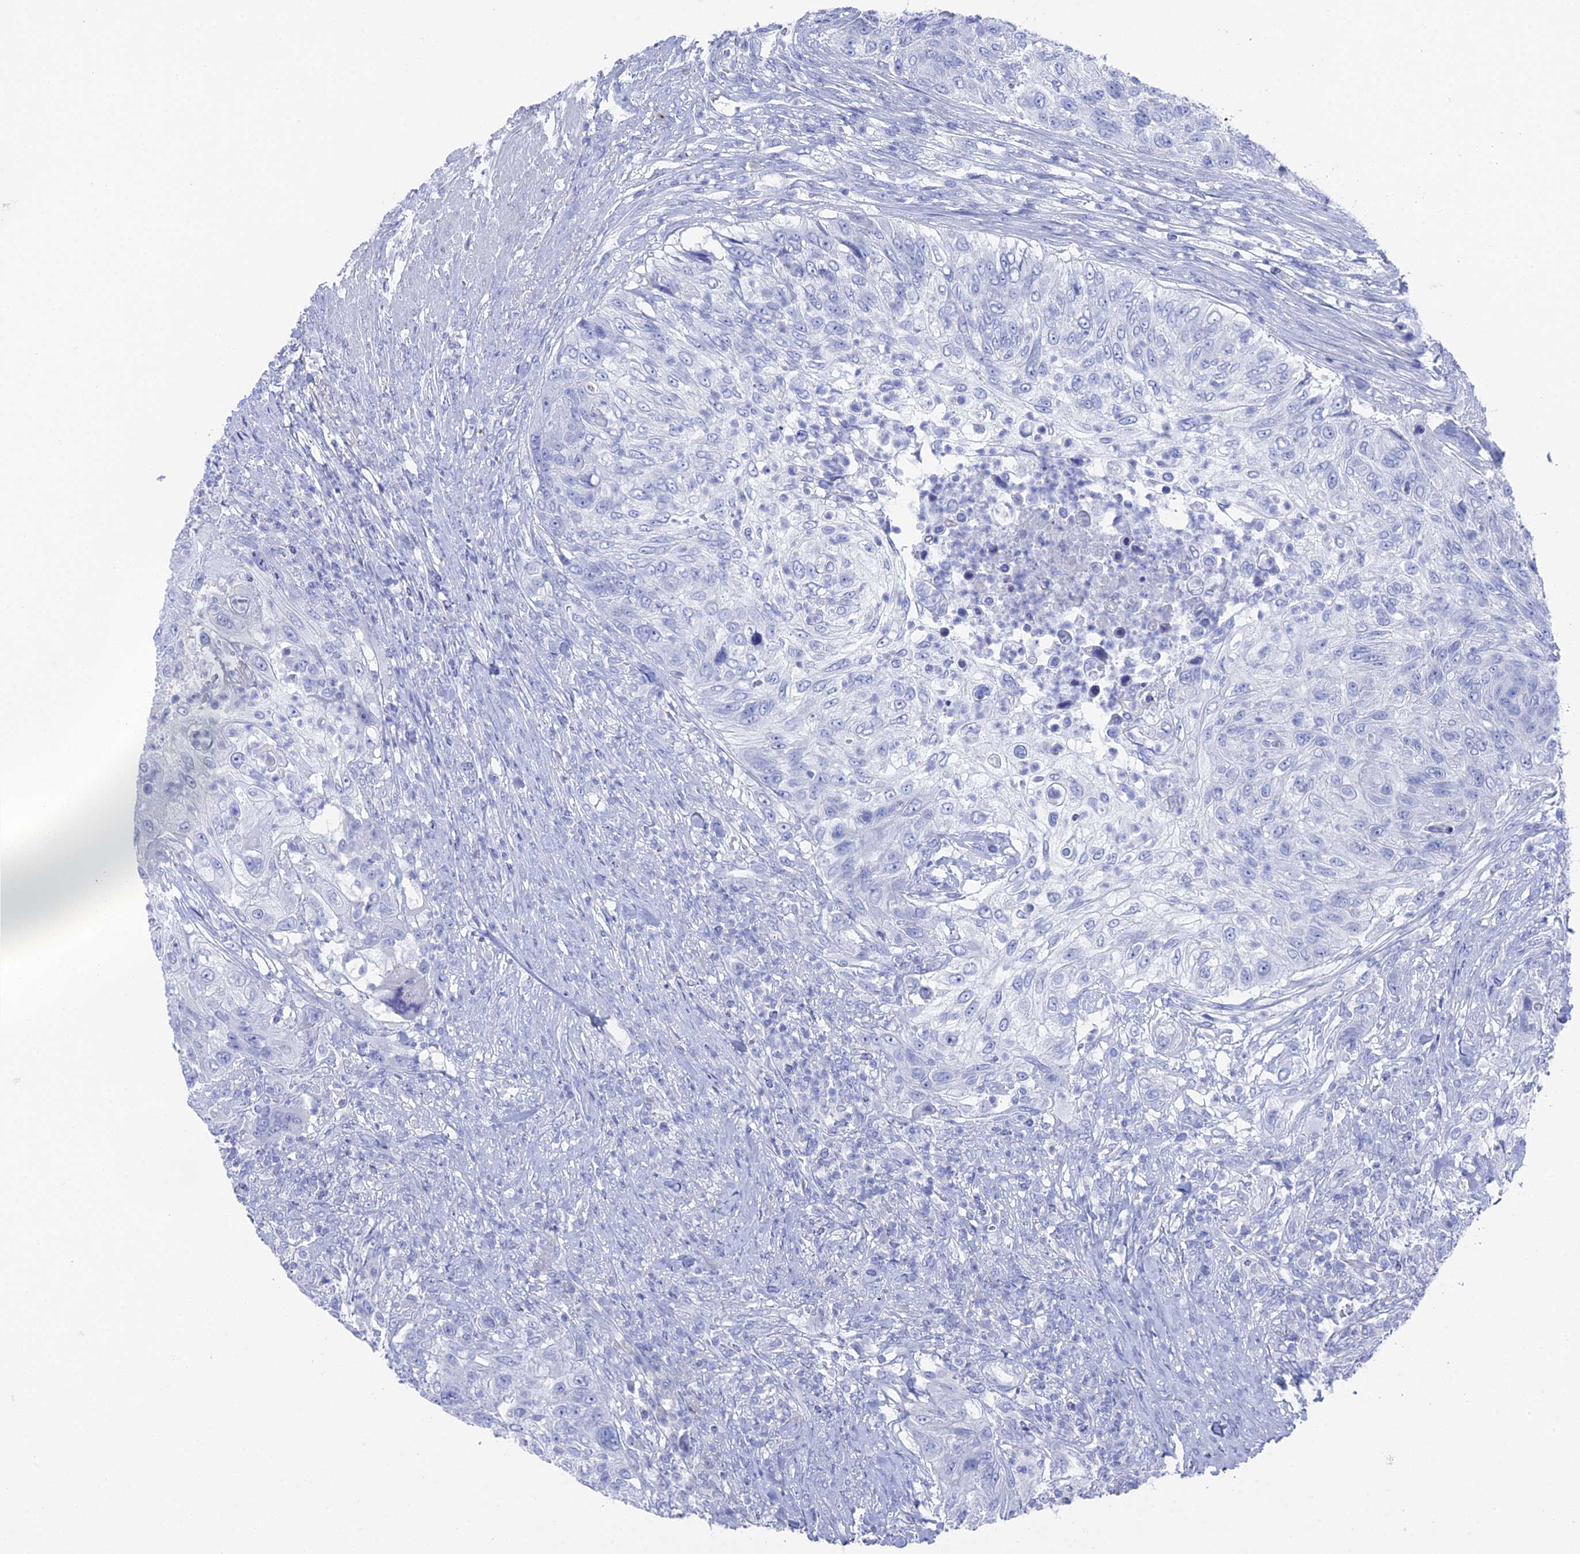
{"staining": {"intensity": "negative", "quantity": "none", "location": "none"}, "tissue": "urothelial cancer", "cell_type": "Tumor cells", "image_type": "cancer", "snomed": [{"axis": "morphology", "description": "Urothelial carcinoma, High grade"}, {"axis": "topography", "description": "Urinary bladder"}], "caption": "High magnification brightfield microscopy of urothelial cancer stained with DAB (brown) and counterstained with hematoxylin (blue): tumor cells show no significant positivity.", "gene": "ENPP3", "patient": {"sex": "female", "age": 60}}